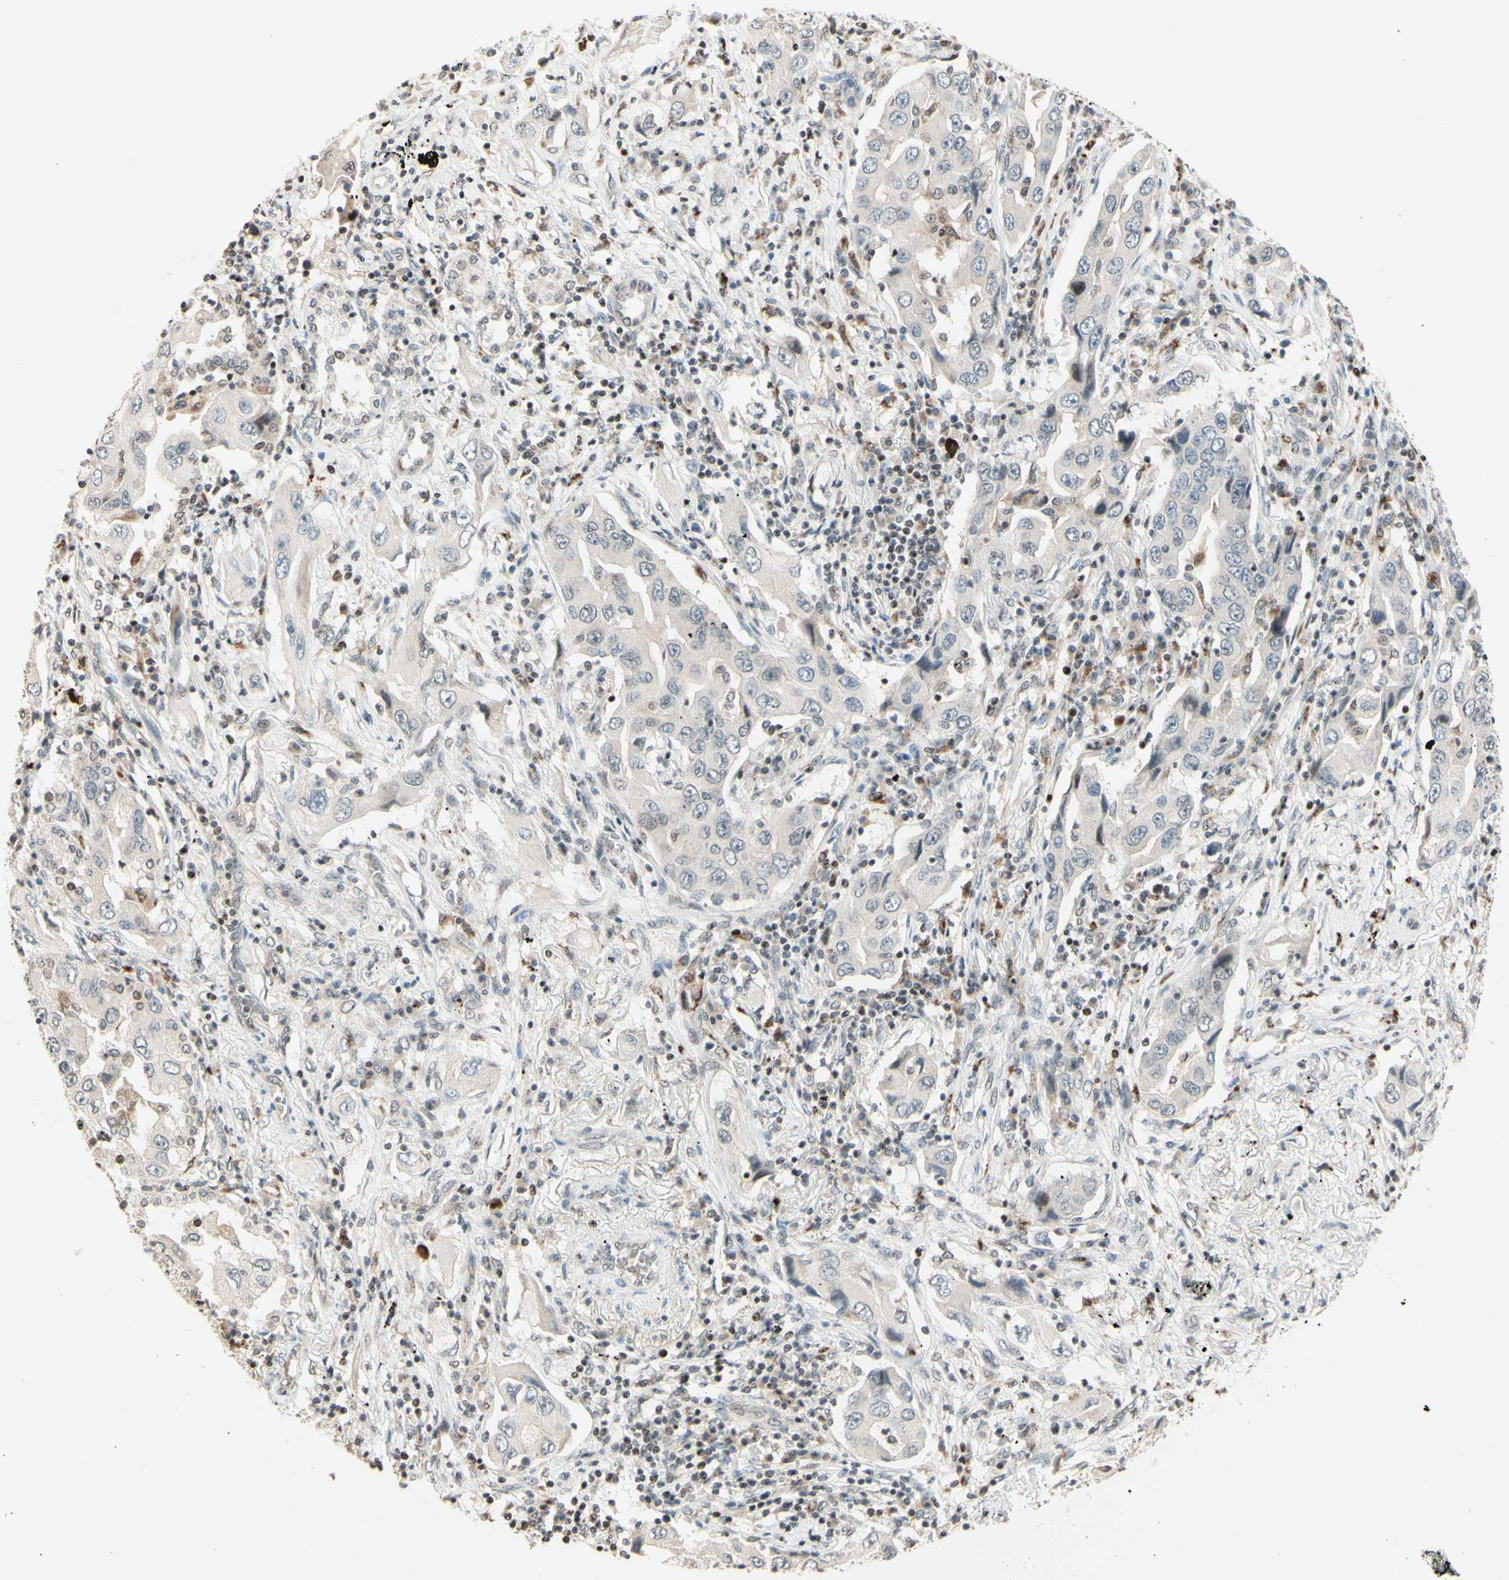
{"staining": {"intensity": "negative", "quantity": "none", "location": "none"}, "tissue": "lung cancer", "cell_type": "Tumor cells", "image_type": "cancer", "snomed": [{"axis": "morphology", "description": "Adenocarcinoma, NOS"}, {"axis": "topography", "description": "Lung"}], "caption": "The immunohistochemistry (IHC) micrograph has no significant positivity in tumor cells of adenocarcinoma (lung) tissue. (Stains: DAB (3,3'-diaminobenzidine) IHC with hematoxylin counter stain, Microscopy: brightfield microscopy at high magnification).", "gene": "CDKL5", "patient": {"sex": "female", "age": 65}}